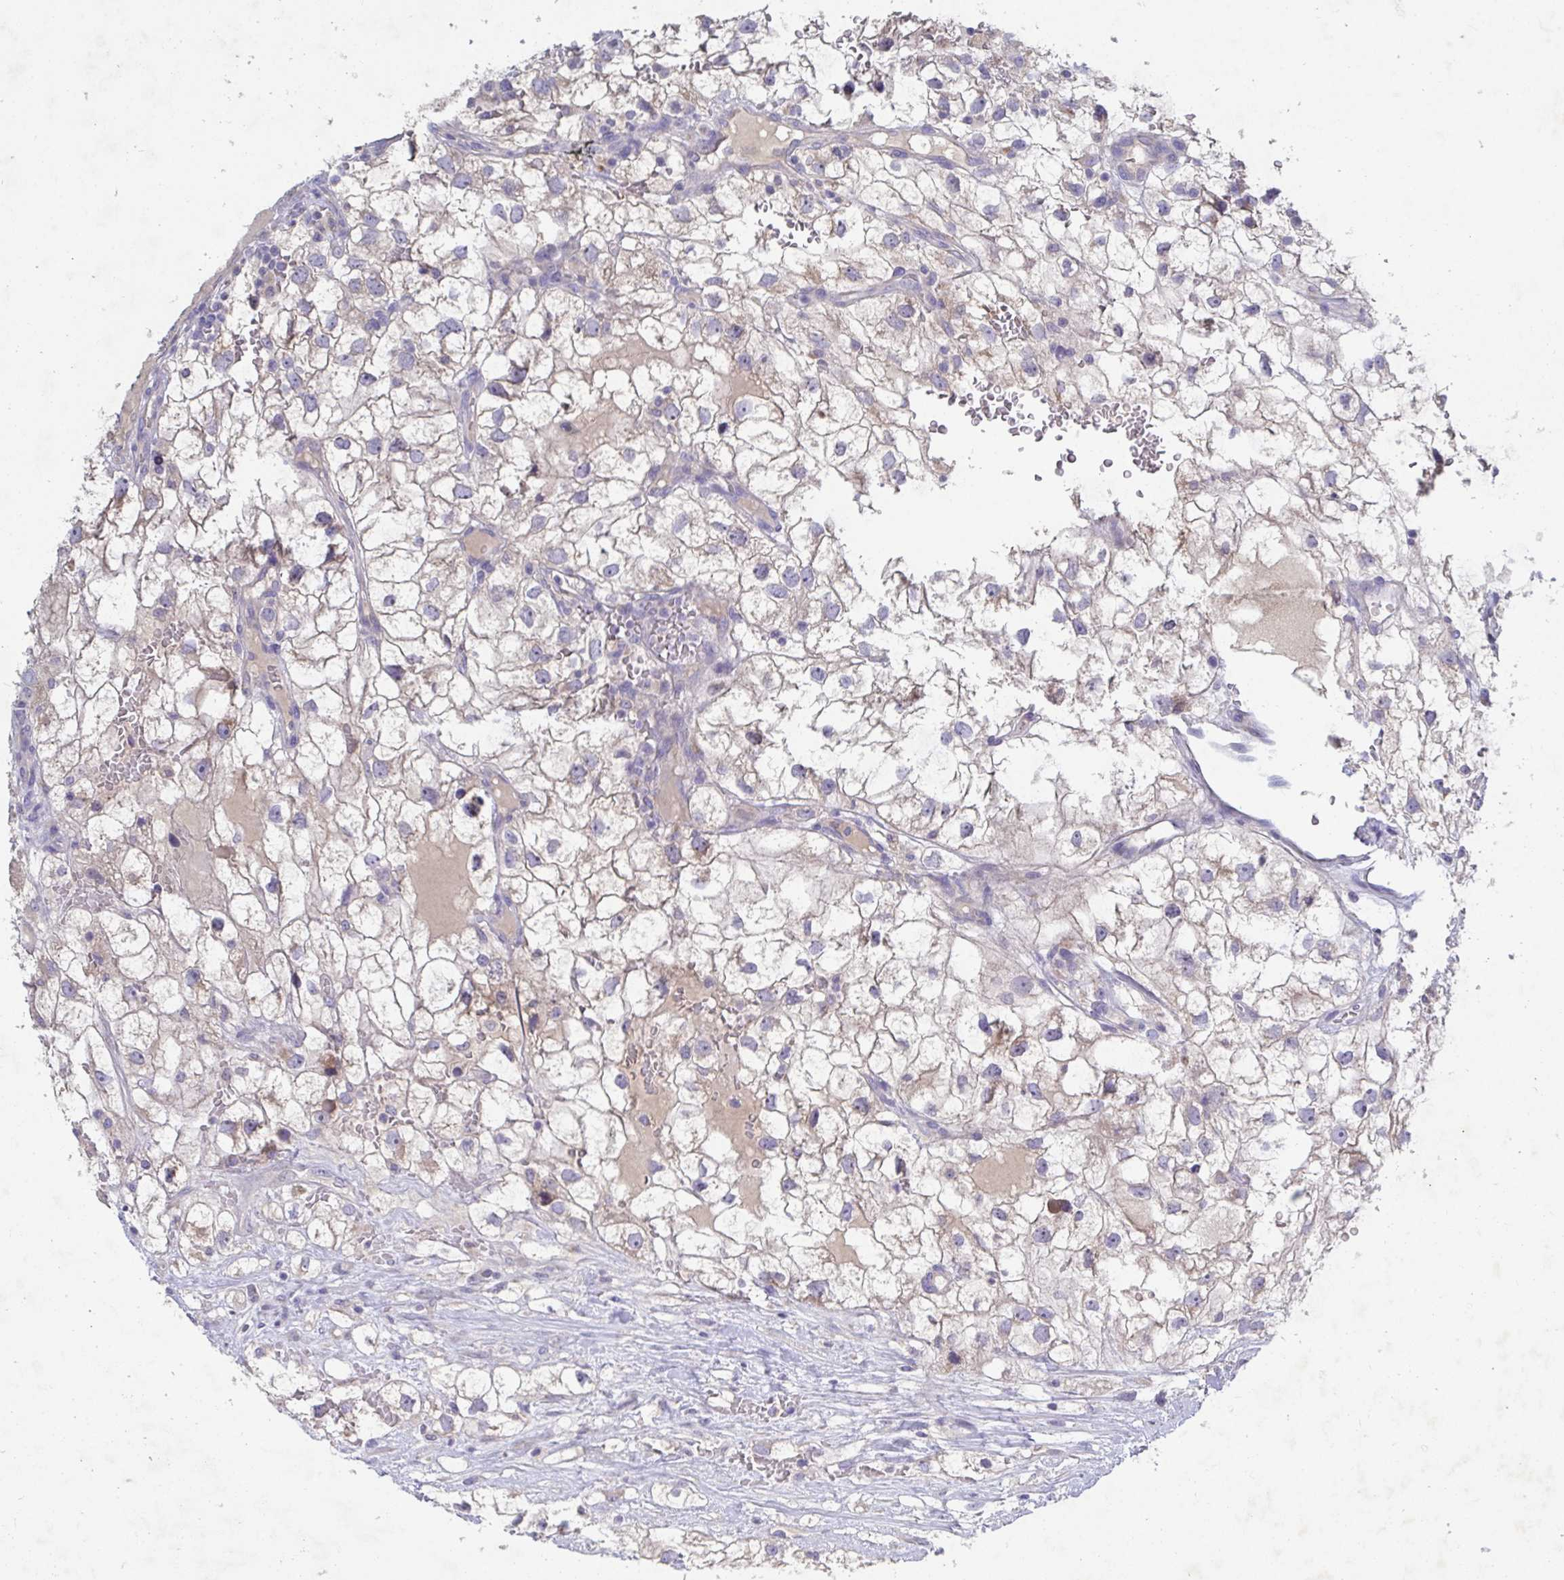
{"staining": {"intensity": "negative", "quantity": "none", "location": "none"}, "tissue": "renal cancer", "cell_type": "Tumor cells", "image_type": "cancer", "snomed": [{"axis": "morphology", "description": "Adenocarcinoma, NOS"}, {"axis": "topography", "description": "Kidney"}], "caption": "Renal cancer (adenocarcinoma) was stained to show a protein in brown. There is no significant expression in tumor cells.", "gene": "GALNT13", "patient": {"sex": "male", "age": 59}}